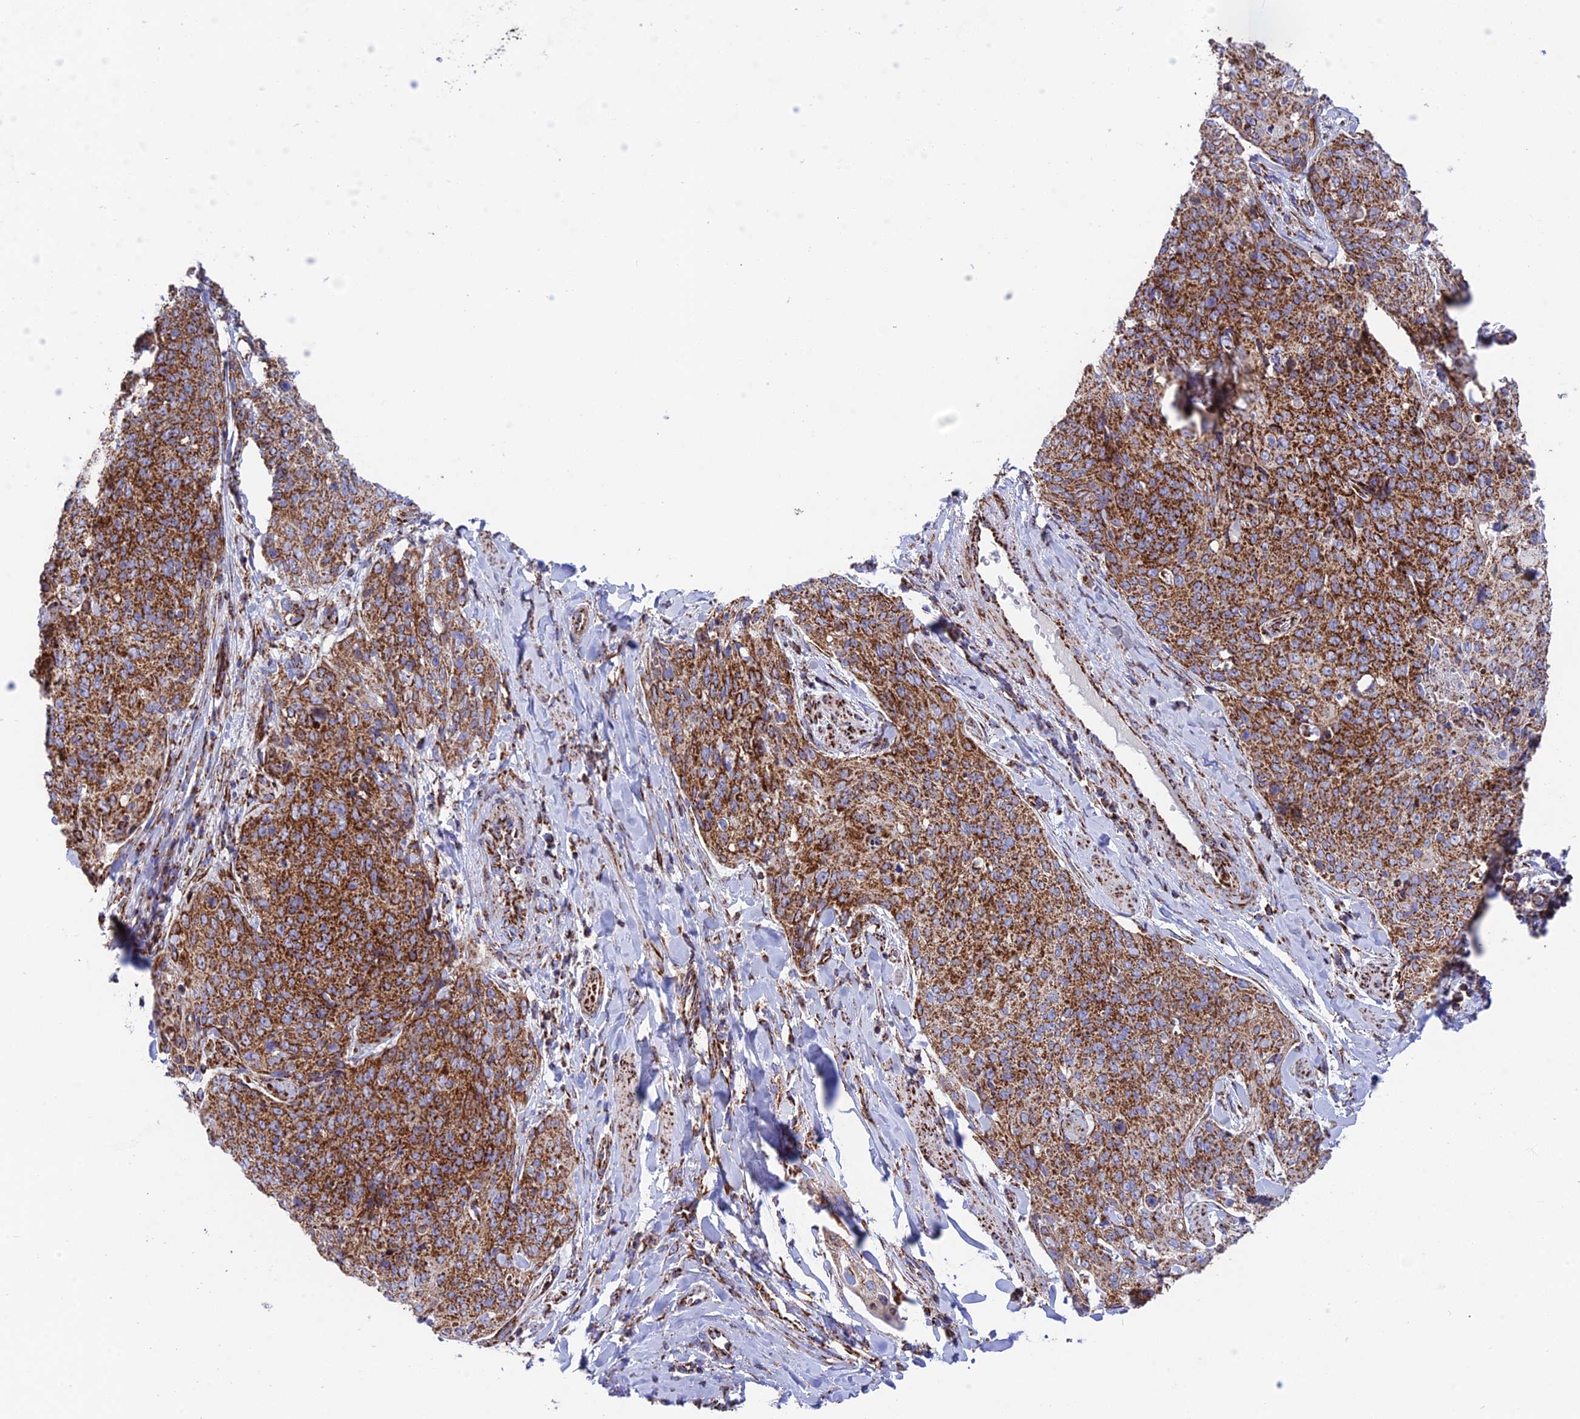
{"staining": {"intensity": "strong", "quantity": ">75%", "location": "cytoplasmic/membranous"}, "tissue": "skin cancer", "cell_type": "Tumor cells", "image_type": "cancer", "snomed": [{"axis": "morphology", "description": "Squamous cell carcinoma, NOS"}, {"axis": "topography", "description": "Skin"}, {"axis": "topography", "description": "Vulva"}], "caption": "The micrograph displays a brown stain indicating the presence of a protein in the cytoplasmic/membranous of tumor cells in skin squamous cell carcinoma.", "gene": "CHCHD3", "patient": {"sex": "female", "age": 85}}